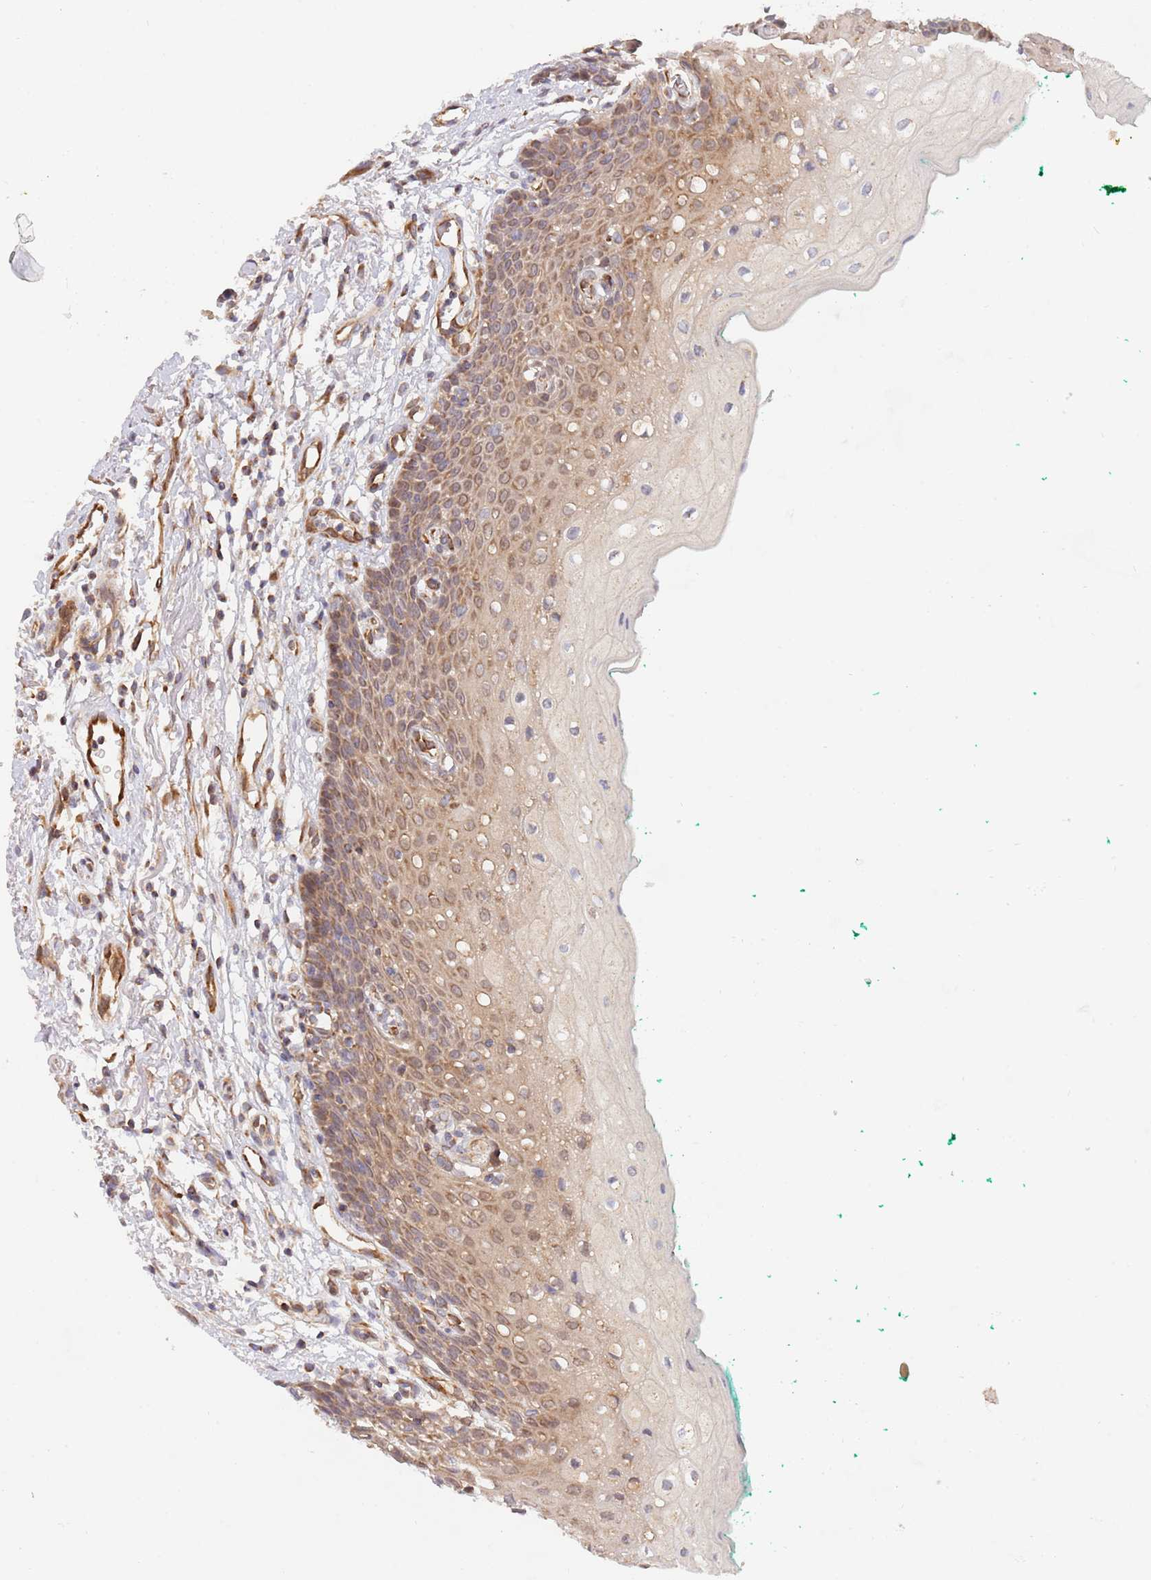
{"staining": {"intensity": "moderate", "quantity": ">75%", "location": "cytoplasmic/membranous"}, "tissue": "oral mucosa", "cell_type": "Squamous epithelial cells", "image_type": "normal", "snomed": [{"axis": "morphology", "description": "Normal tissue, NOS"}, {"axis": "morphology", "description": "Squamous cell carcinoma, NOS"}, {"axis": "topography", "description": "Oral tissue"}, {"axis": "topography", "description": "Tounge, NOS"}, {"axis": "topography", "description": "Head-Neck"}], "caption": "Normal oral mucosa reveals moderate cytoplasmic/membranous positivity in approximately >75% of squamous epithelial cells Nuclei are stained in blue..", "gene": "GUK1", "patient": {"sex": "male", "age": 79}}